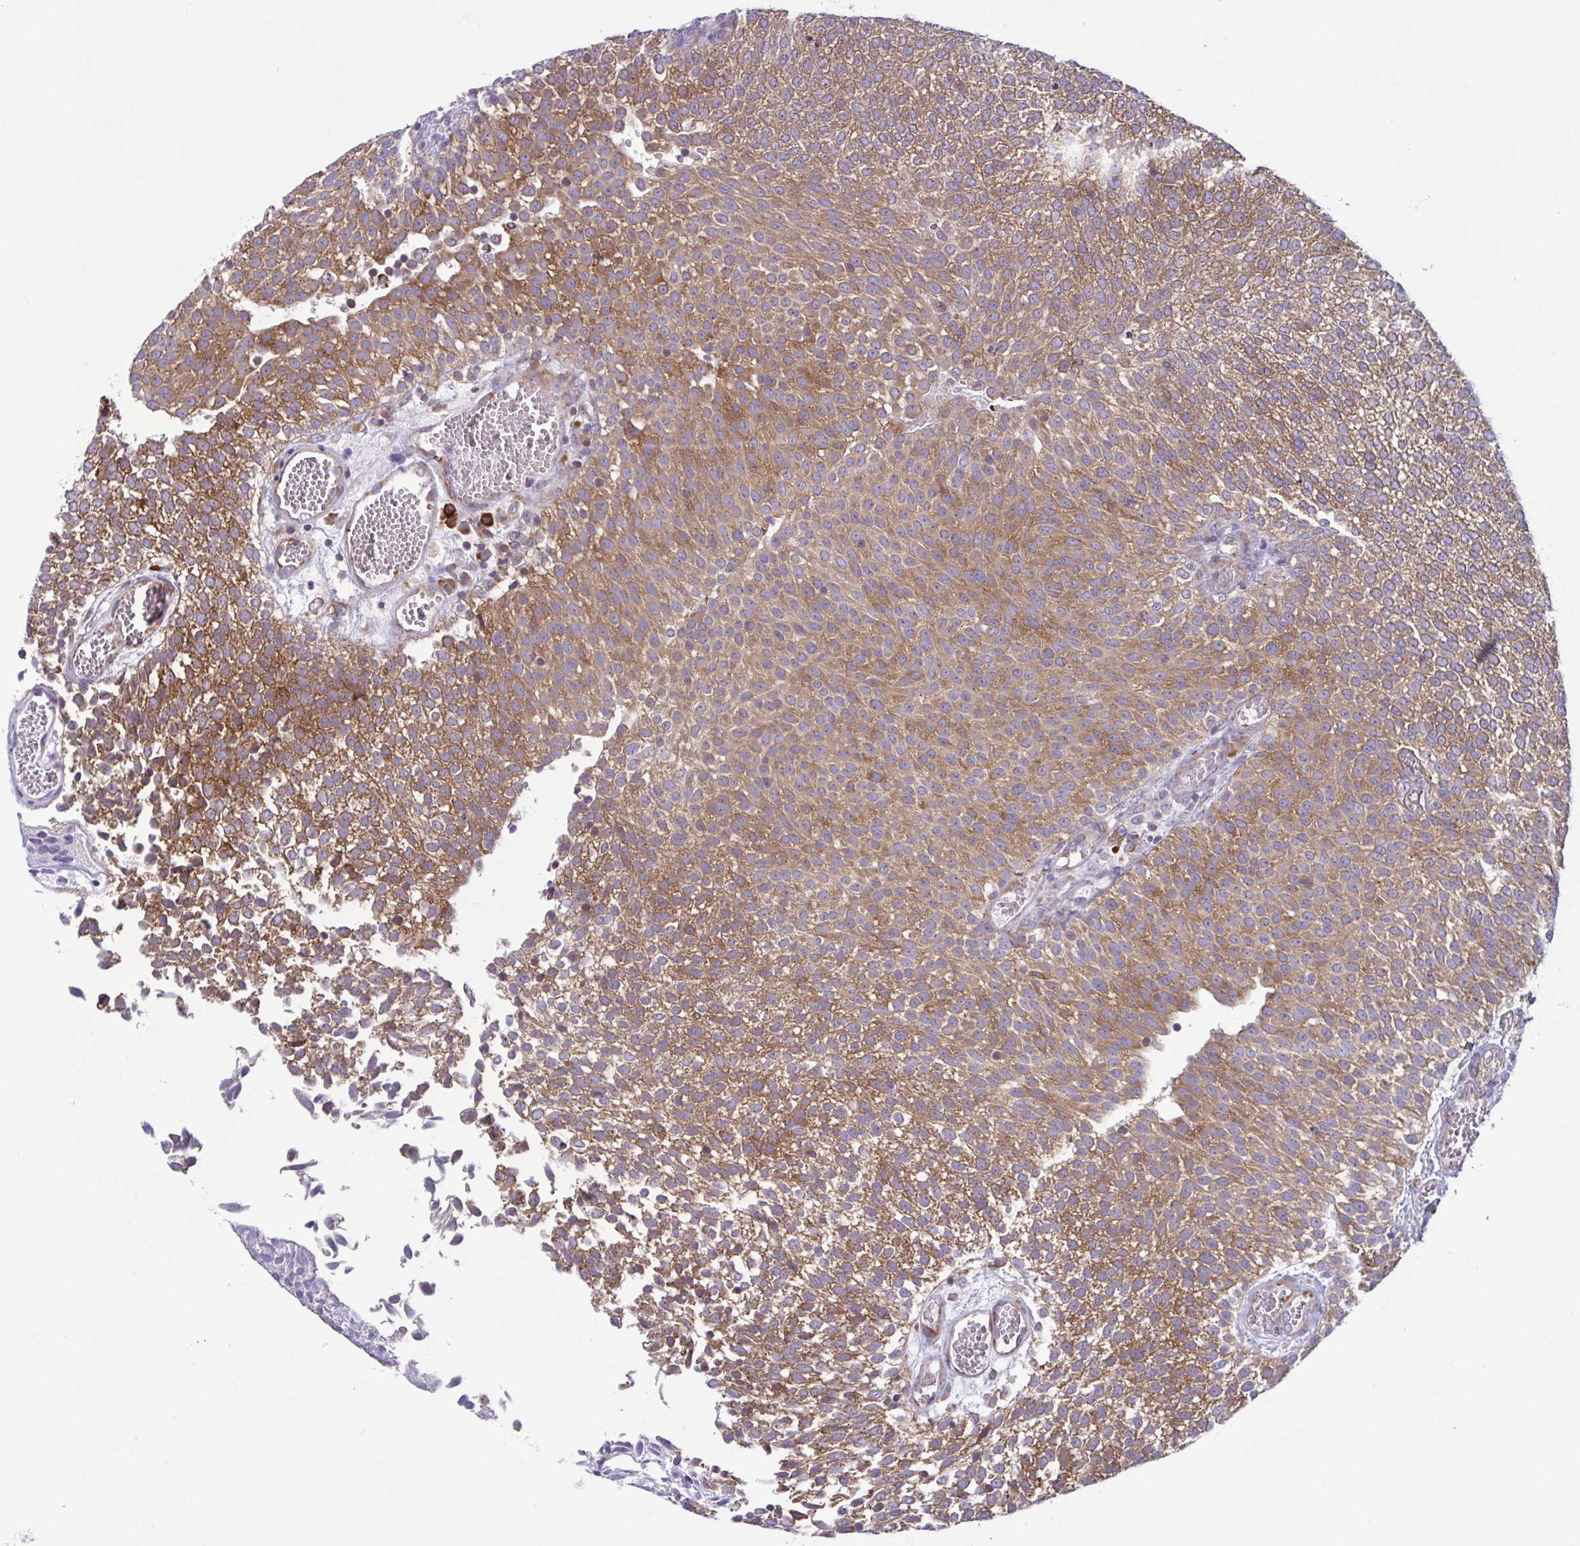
{"staining": {"intensity": "moderate", "quantity": ">75%", "location": "cytoplasmic/membranous"}, "tissue": "urothelial cancer", "cell_type": "Tumor cells", "image_type": "cancer", "snomed": [{"axis": "morphology", "description": "Urothelial carcinoma, Low grade"}, {"axis": "topography", "description": "Urinary bladder"}], "caption": "This image demonstrates urothelial carcinoma (low-grade) stained with IHC to label a protein in brown. The cytoplasmic/membranous of tumor cells show moderate positivity for the protein. Nuclei are counter-stained blue.", "gene": "RPS16", "patient": {"sex": "female", "age": 79}}